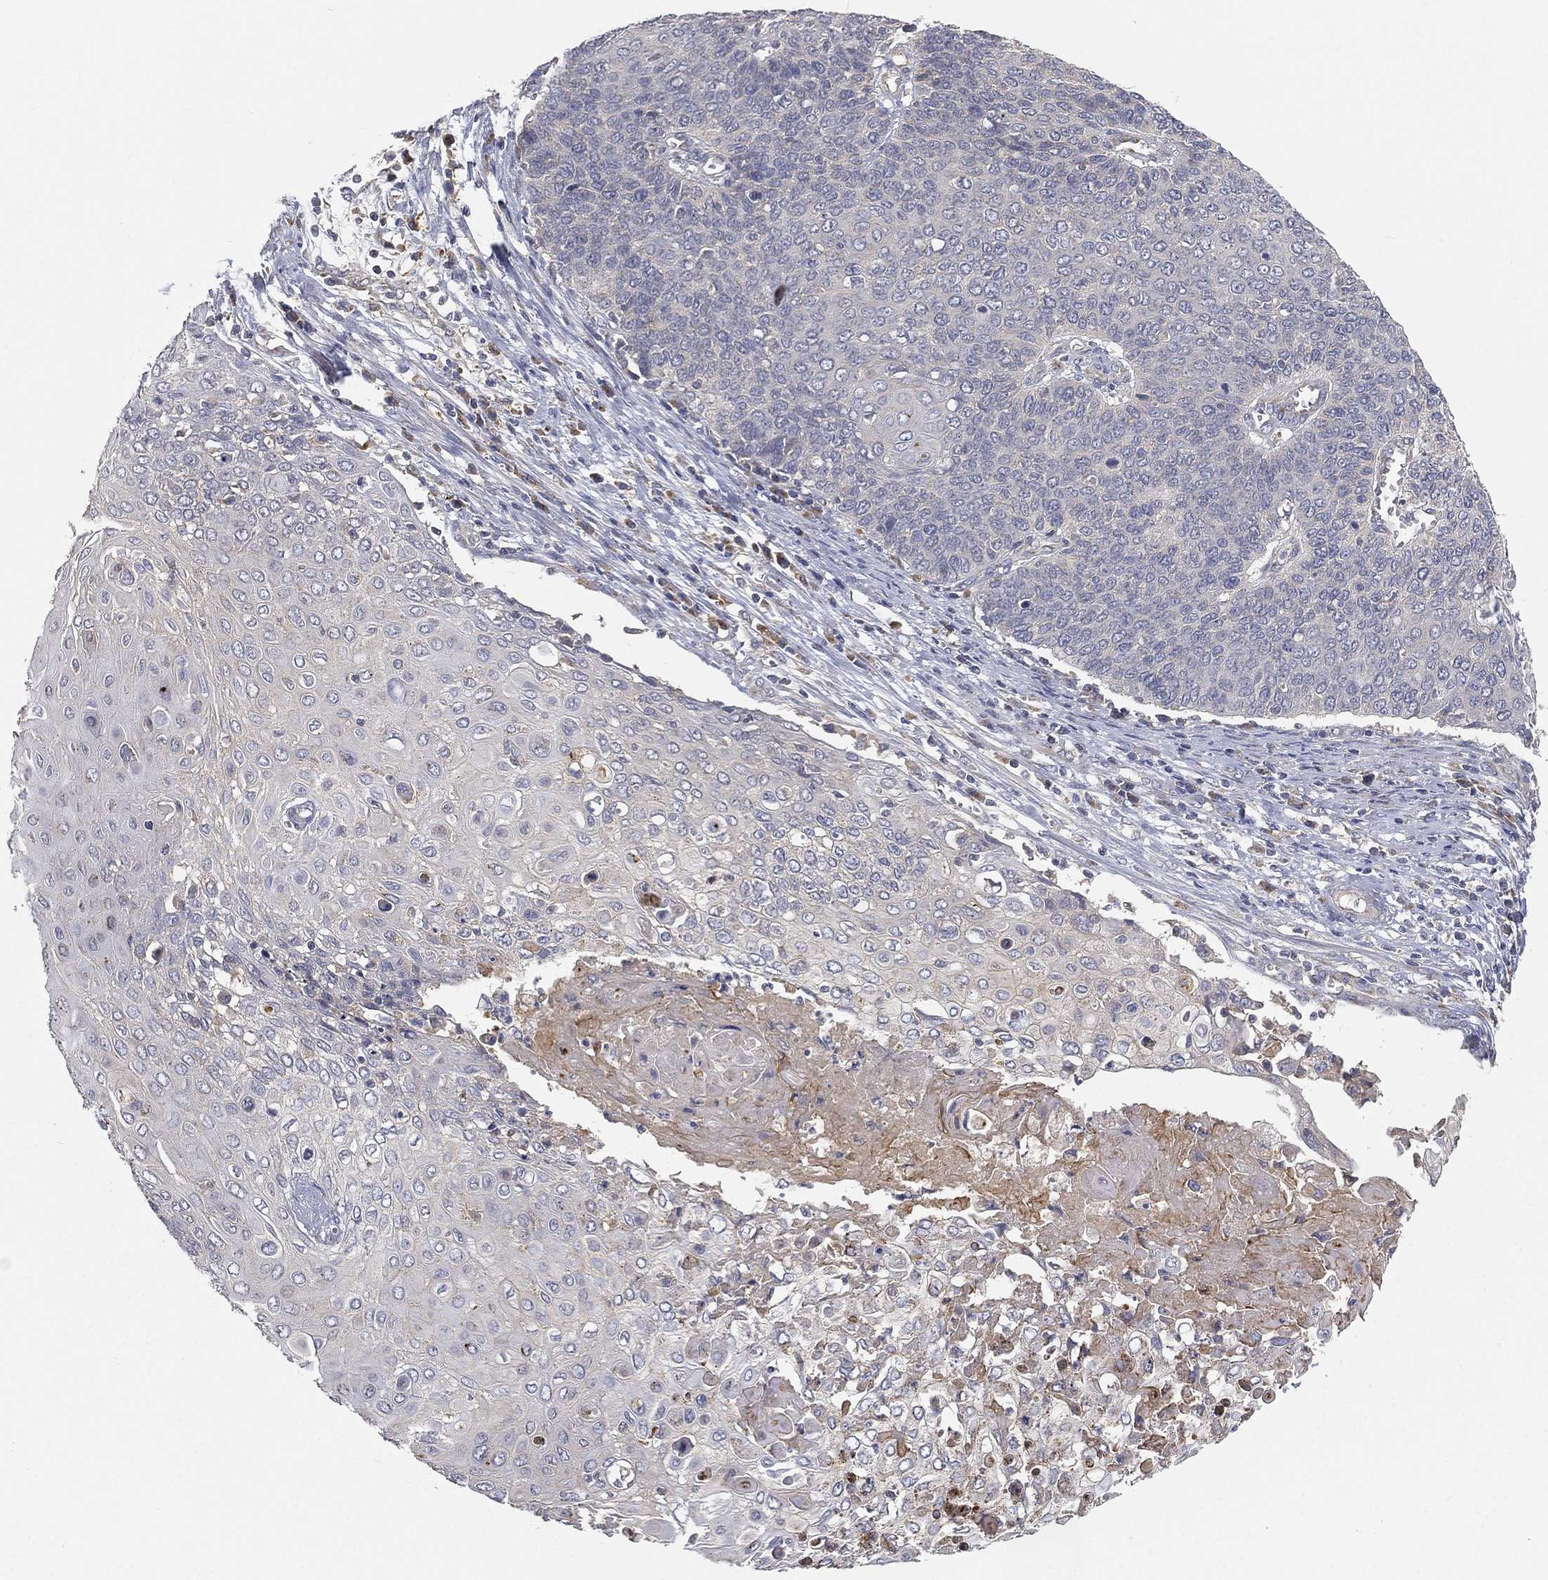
{"staining": {"intensity": "negative", "quantity": "none", "location": "none"}, "tissue": "cervical cancer", "cell_type": "Tumor cells", "image_type": "cancer", "snomed": [{"axis": "morphology", "description": "Squamous cell carcinoma, NOS"}, {"axis": "topography", "description": "Cervix"}], "caption": "An IHC histopathology image of cervical squamous cell carcinoma is shown. There is no staining in tumor cells of cervical squamous cell carcinoma. (Brightfield microscopy of DAB immunohistochemistry (IHC) at high magnification).", "gene": "CTSL", "patient": {"sex": "female", "age": 39}}